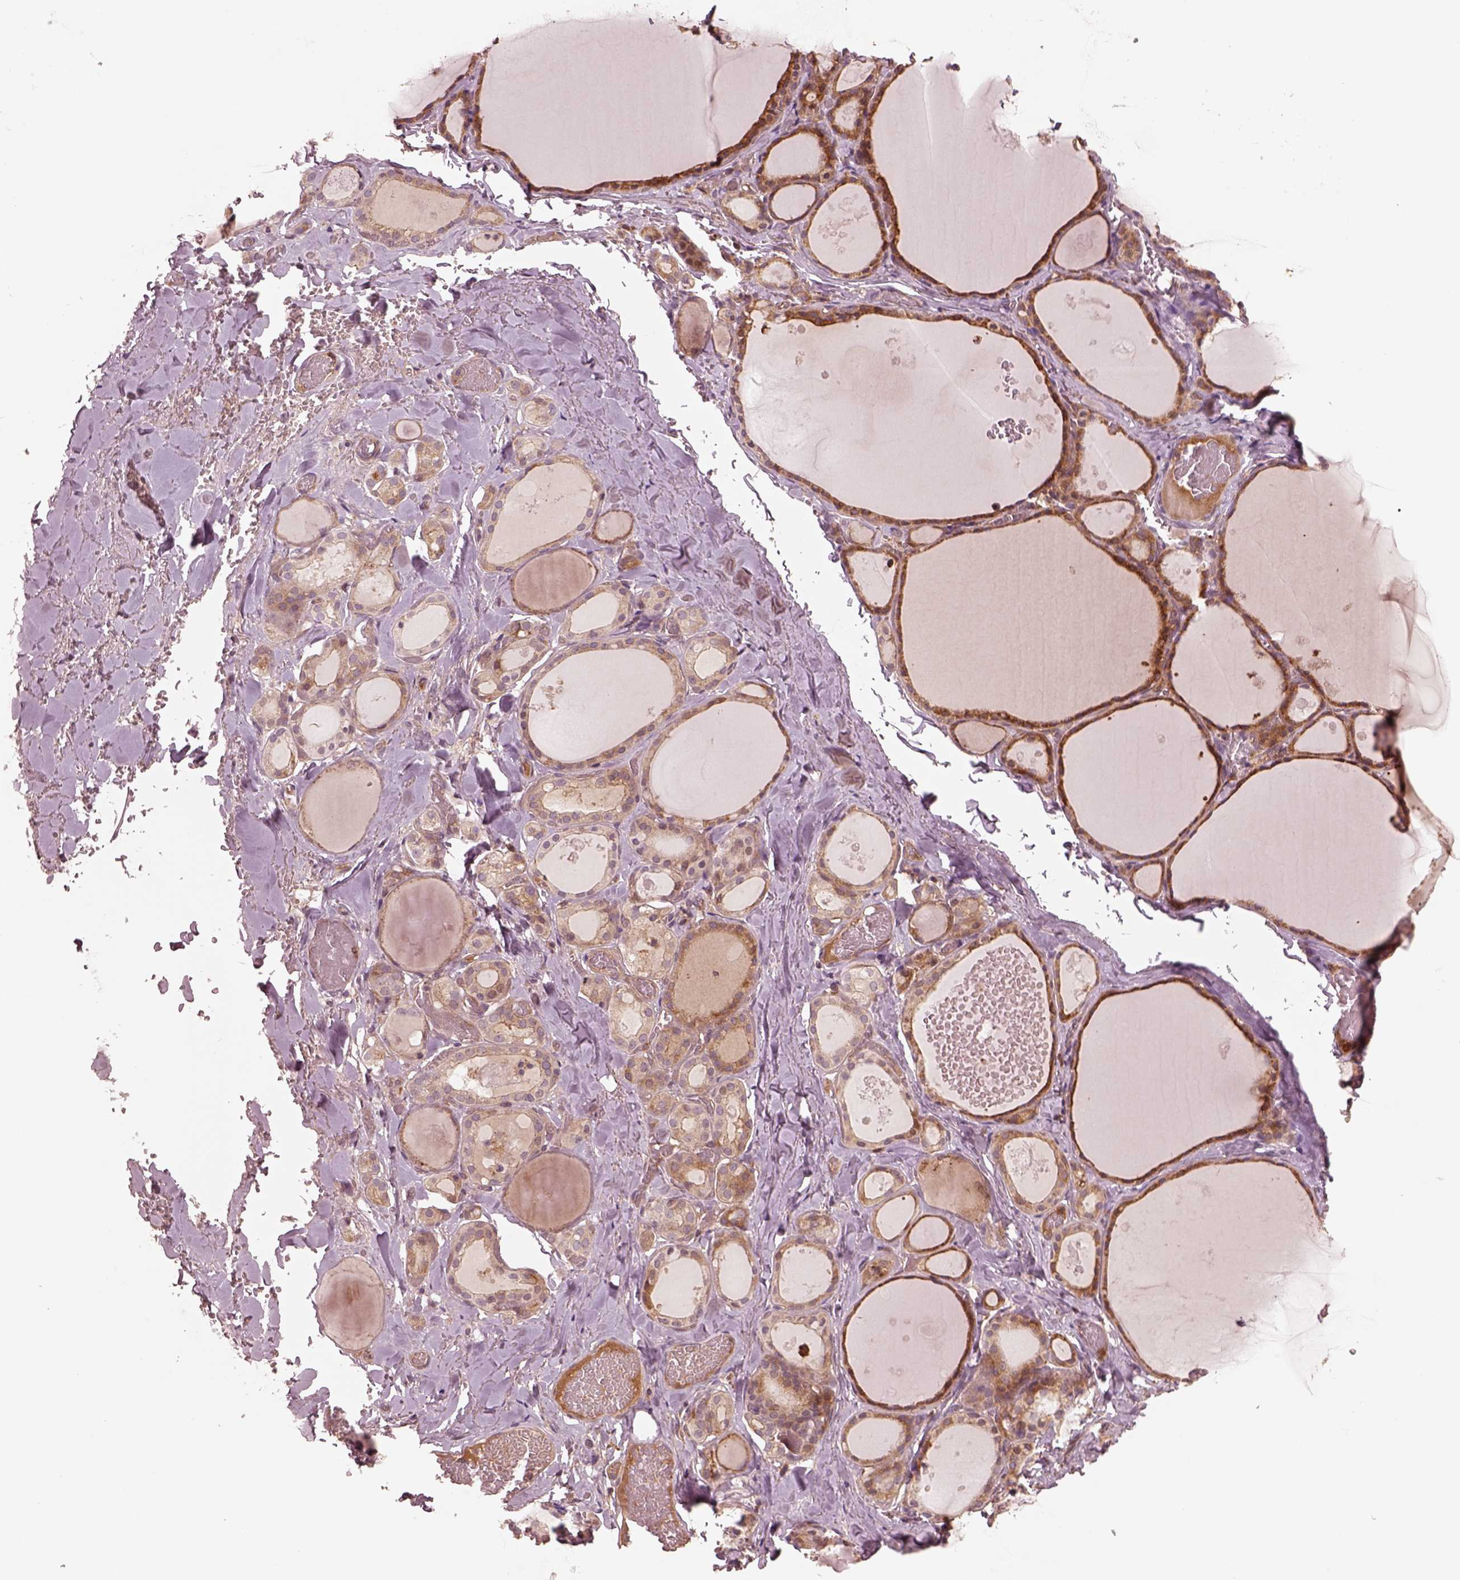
{"staining": {"intensity": "moderate", "quantity": "25%-75%", "location": "cytoplasmic/membranous"}, "tissue": "thyroid gland", "cell_type": "Glandular cells", "image_type": "normal", "snomed": [{"axis": "morphology", "description": "Normal tissue, NOS"}, {"axis": "topography", "description": "Thyroid gland"}], "caption": "Thyroid gland stained with DAB (3,3'-diaminobenzidine) IHC reveals medium levels of moderate cytoplasmic/membranous staining in approximately 25%-75% of glandular cells. (DAB (3,3'-diaminobenzidine) = brown stain, brightfield microscopy at high magnification).", "gene": "ASCC2", "patient": {"sex": "male", "age": 56}}